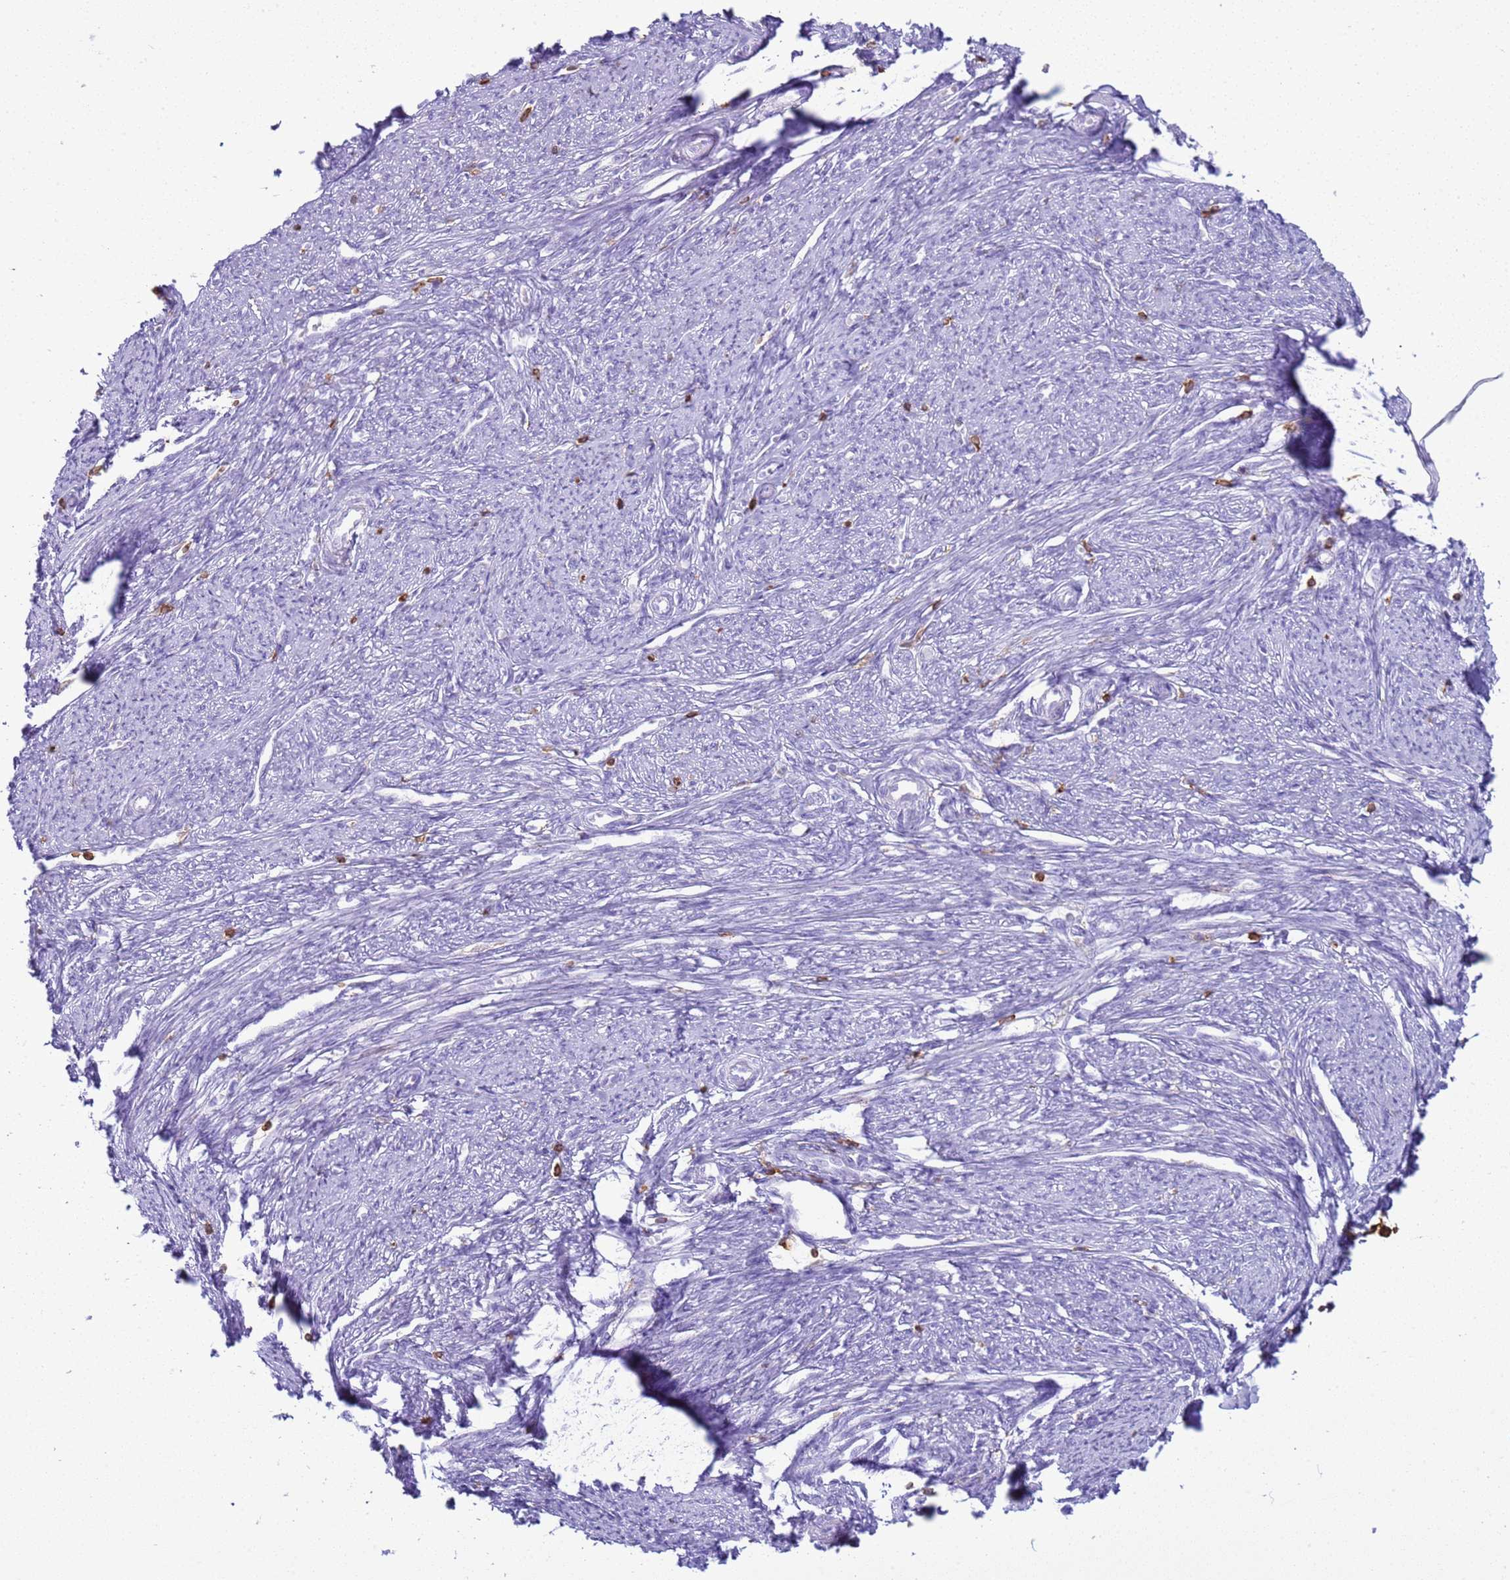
{"staining": {"intensity": "negative", "quantity": "none", "location": "none"}, "tissue": "smooth muscle", "cell_type": "Smooth muscle cells", "image_type": "normal", "snomed": [{"axis": "morphology", "description": "Normal tissue, NOS"}, {"axis": "topography", "description": "Smooth muscle"}, {"axis": "topography", "description": "Uterus"}], "caption": "The immunohistochemistry (IHC) image has no significant staining in smooth muscle cells of smooth muscle. Brightfield microscopy of IHC stained with DAB (brown) and hematoxylin (blue), captured at high magnification.", "gene": "IRF5", "patient": {"sex": "female", "age": 59}}